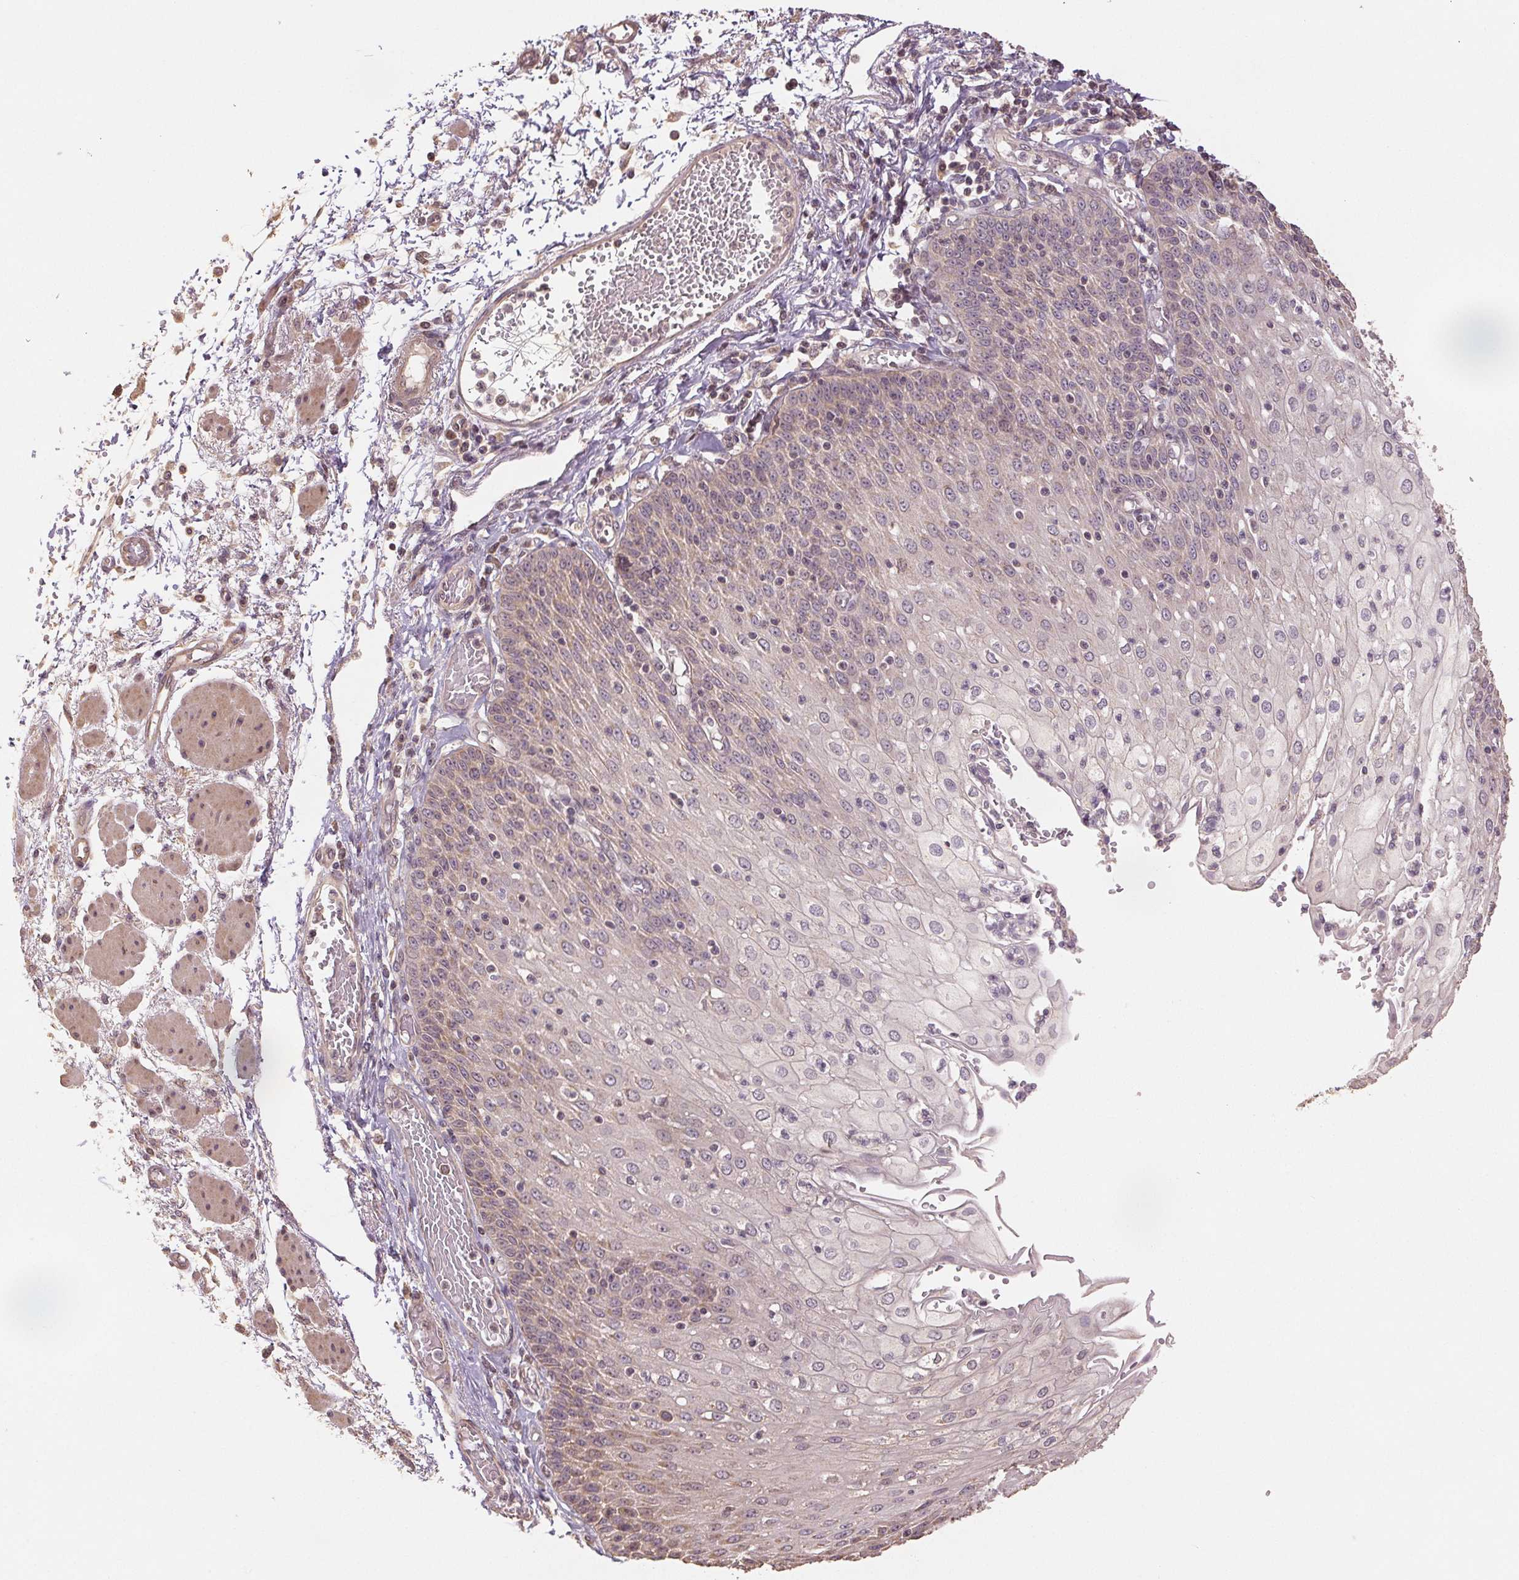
{"staining": {"intensity": "weak", "quantity": "<25%", "location": "nuclear"}, "tissue": "esophagus", "cell_type": "Squamous epithelial cells", "image_type": "normal", "snomed": [{"axis": "morphology", "description": "Normal tissue, NOS"}, {"axis": "morphology", "description": "Adenocarcinoma, NOS"}, {"axis": "topography", "description": "Esophagus"}], "caption": "A histopathology image of esophagus stained for a protein demonstrates no brown staining in squamous epithelial cells.", "gene": "COX14", "patient": {"sex": "male", "age": 81}}